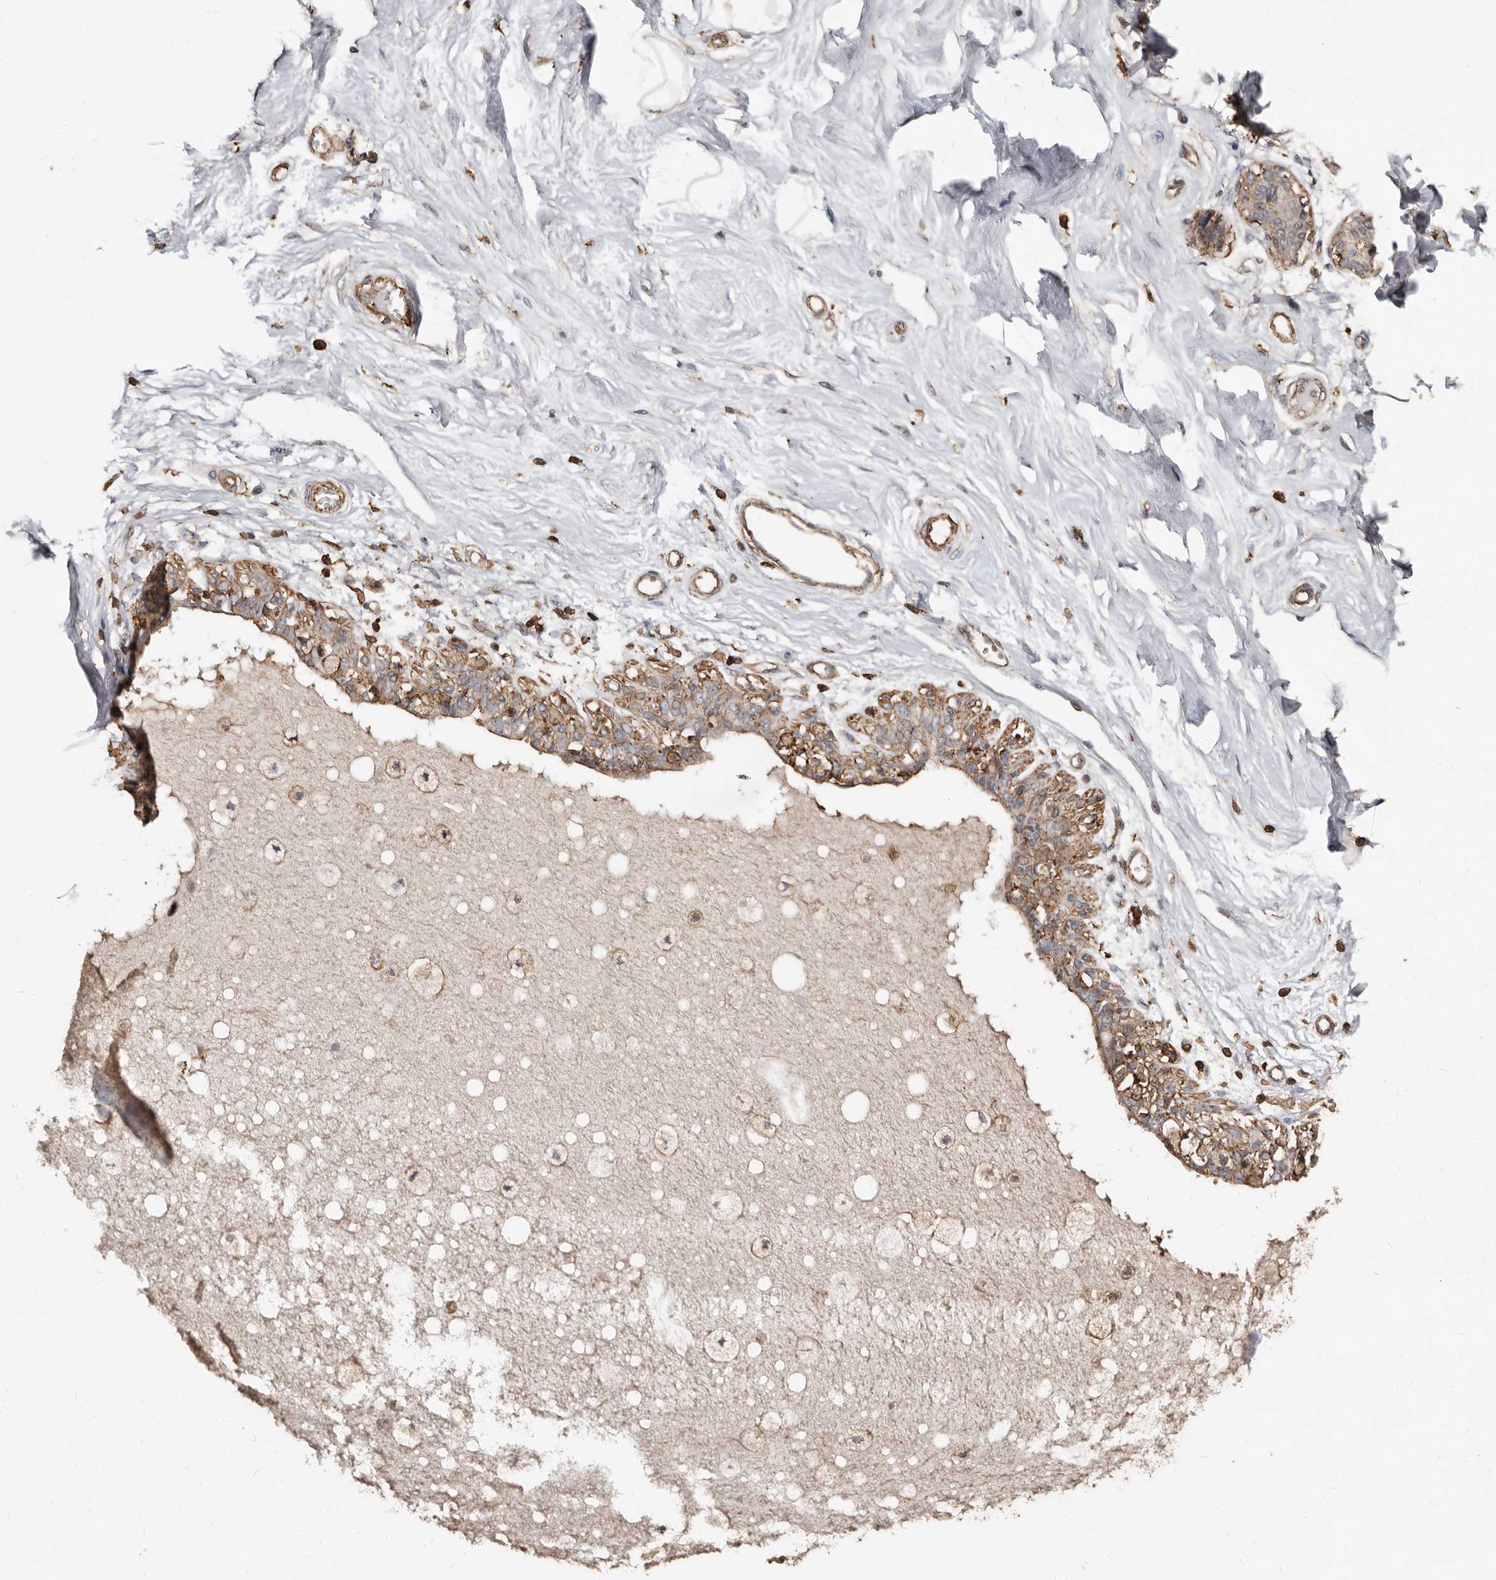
{"staining": {"intensity": "negative", "quantity": "none", "location": "none"}, "tissue": "breast", "cell_type": "Adipocytes", "image_type": "normal", "snomed": [{"axis": "morphology", "description": "Normal tissue, NOS"}, {"axis": "topography", "description": "Breast"}], "caption": "Immunohistochemical staining of normal human breast exhibits no significant positivity in adipocytes. (DAB immunohistochemistry (IHC), high magnification).", "gene": "GSK3A", "patient": {"sex": "female", "age": 45}}